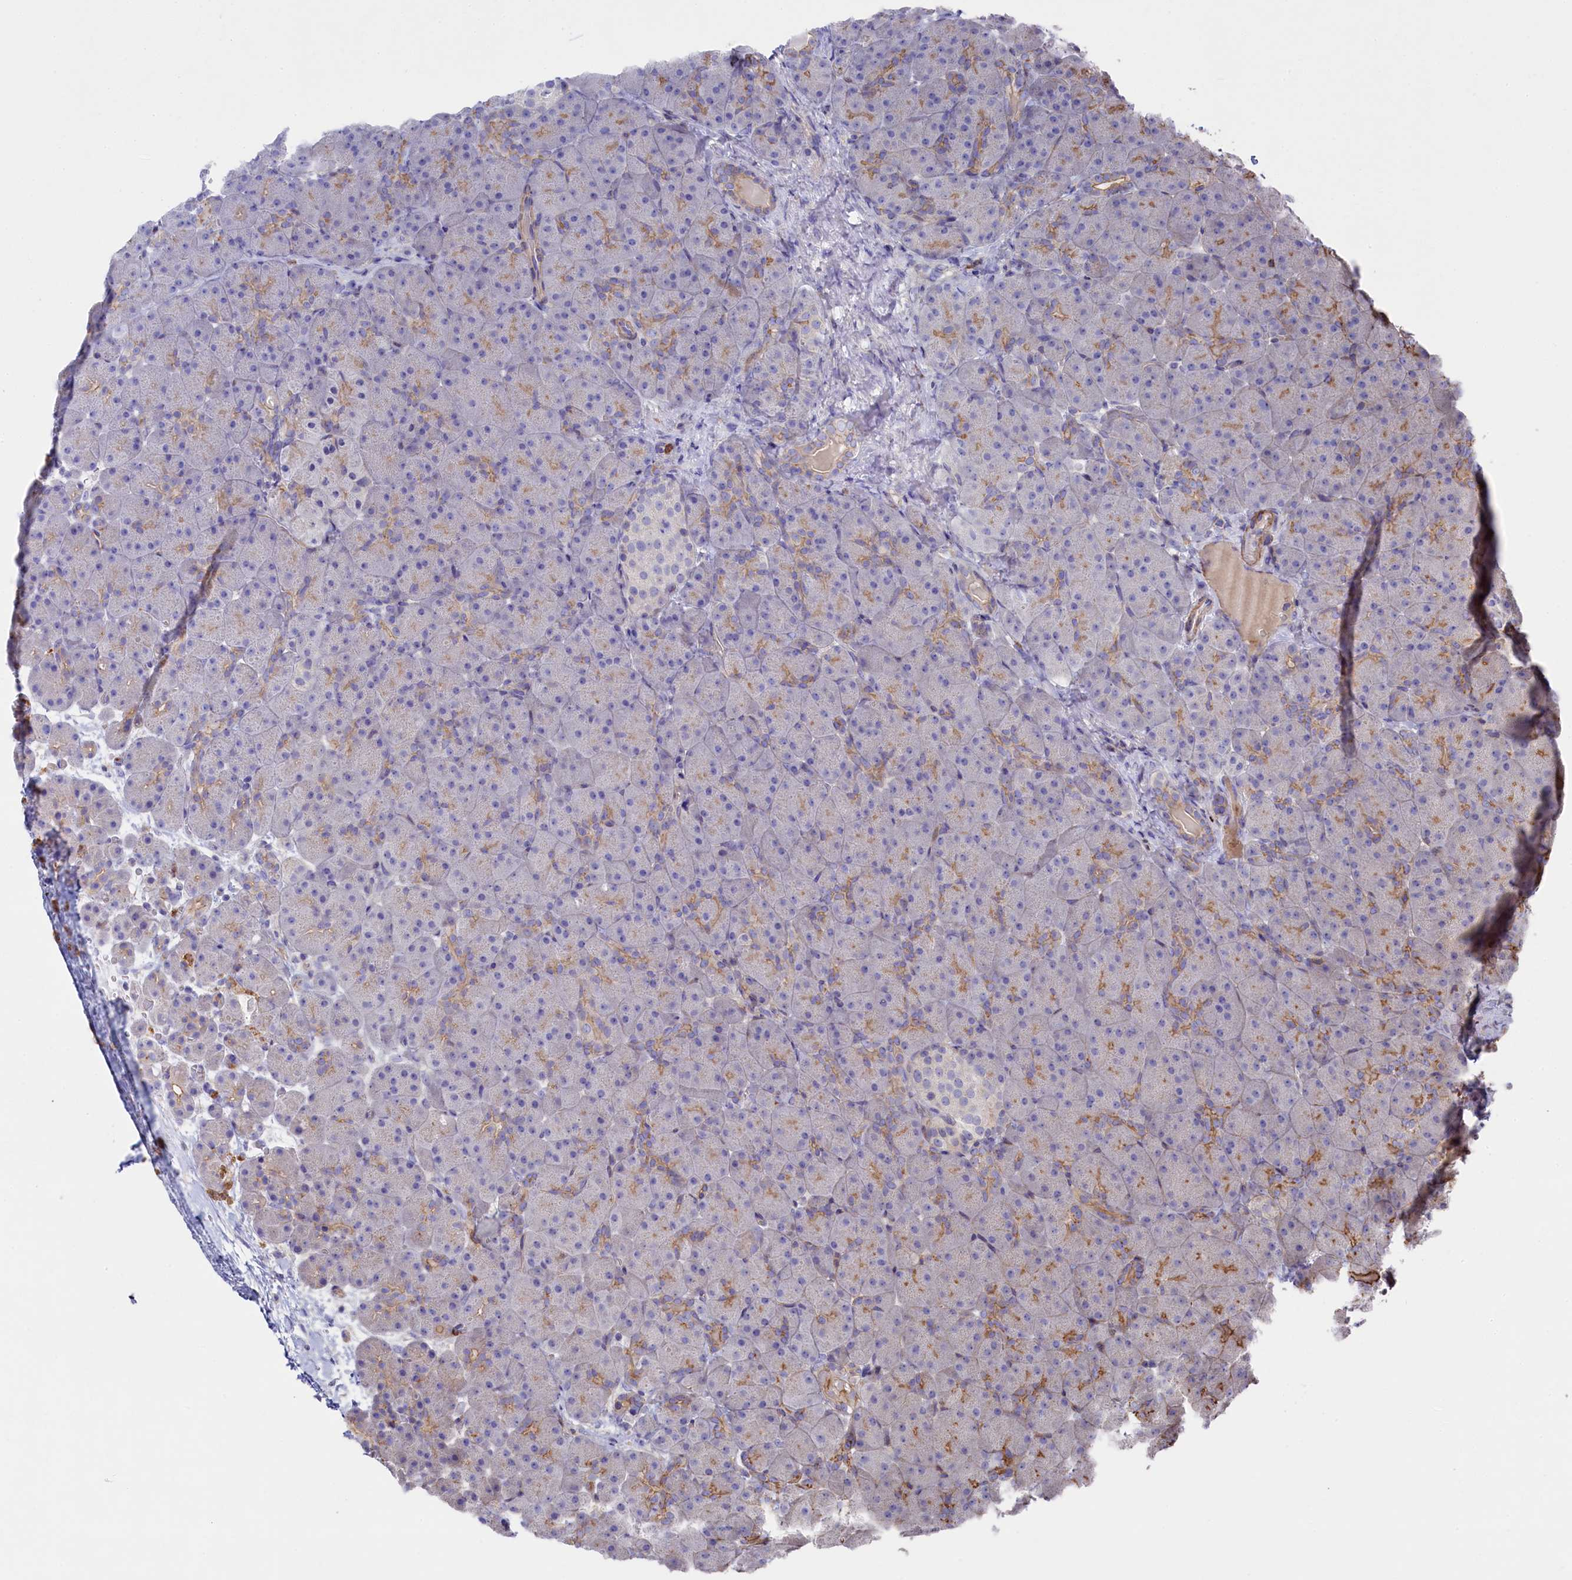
{"staining": {"intensity": "moderate", "quantity": "<25%", "location": "cytoplasmic/membranous"}, "tissue": "pancreas", "cell_type": "Exocrine glandular cells", "image_type": "normal", "snomed": [{"axis": "morphology", "description": "Normal tissue, NOS"}, {"axis": "topography", "description": "Pancreas"}], "caption": "Human pancreas stained for a protein (brown) shows moderate cytoplasmic/membranous positive staining in about <25% of exocrine glandular cells.", "gene": "RAPSN", "patient": {"sex": "male", "age": 66}}